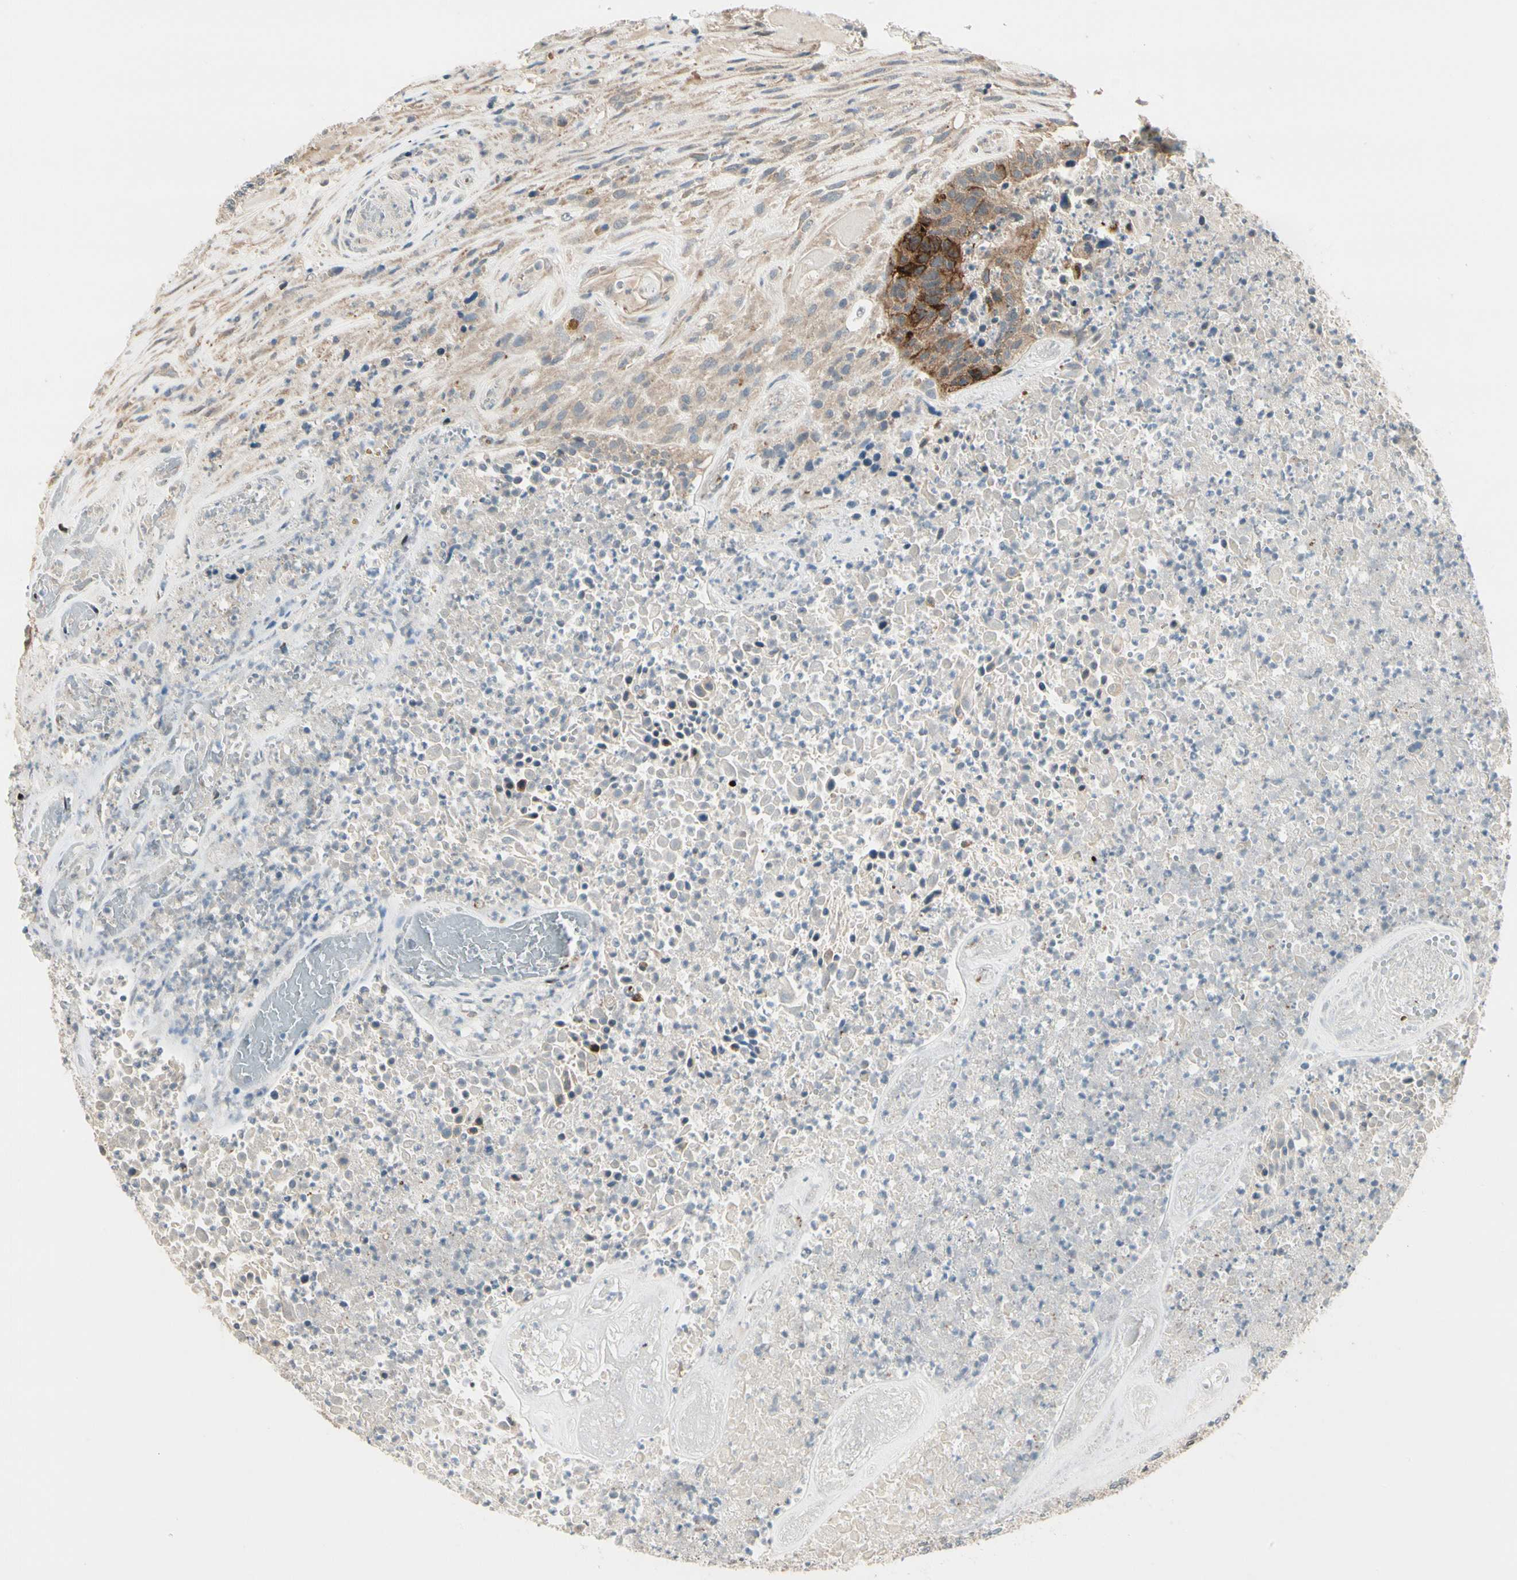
{"staining": {"intensity": "strong", "quantity": "25%-75%", "location": "cytoplasmic/membranous"}, "tissue": "urothelial cancer", "cell_type": "Tumor cells", "image_type": "cancer", "snomed": [{"axis": "morphology", "description": "Urothelial carcinoma, High grade"}, {"axis": "topography", "description": "Urinary bladder"}], "caption": "A high amount of strong cytoplasmic/membranous staining is present in about 25%-75% of tumor cells in high-grade urothelial carcinoma tissue.", "gene": "SVBP", "patient": {"sex": "male", "age": 66}}